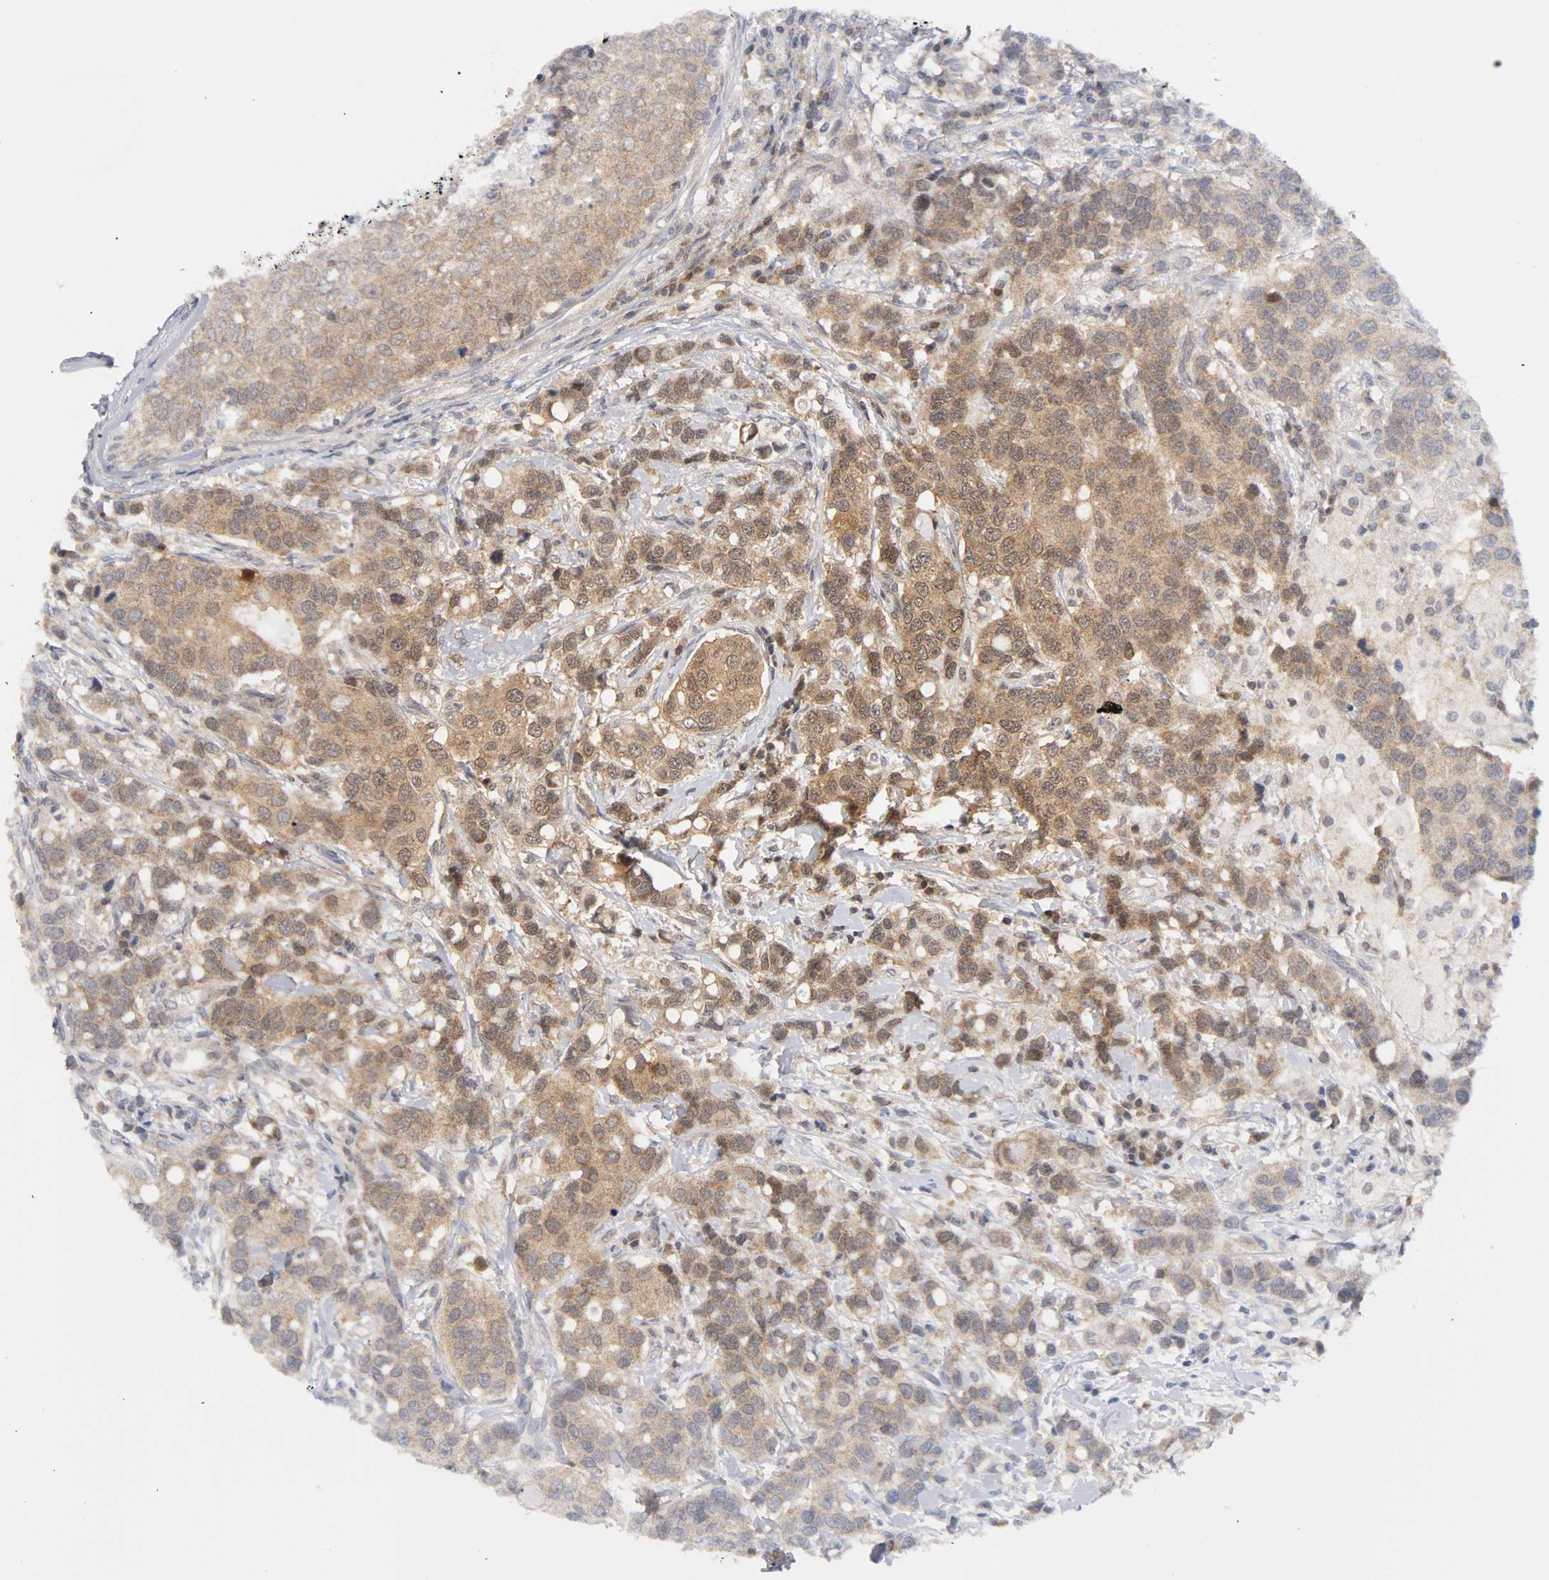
{"staining": {"intensity": "moderate", "quantity": ">75%", "location": "cytoplasmic/membranous,nuclear"}, "tissue": "breast cancer", "cell_type": "Tumor cells", "image_type": "cancer", "snomed": [{"axis": "morphology", "description": "Duct carcinoma"}, {"axis": "topography", "description": "Breast"}], "caption": "Invasive ductal carcinoma (breast) was stained to show a protein in brown. There is medium levels of moderate cytoplasmic/membranous and nuclear expression in about >75% of tumor cells.", "gene": "UBE2M", "patient": {"sex": "female", "age": 27}}